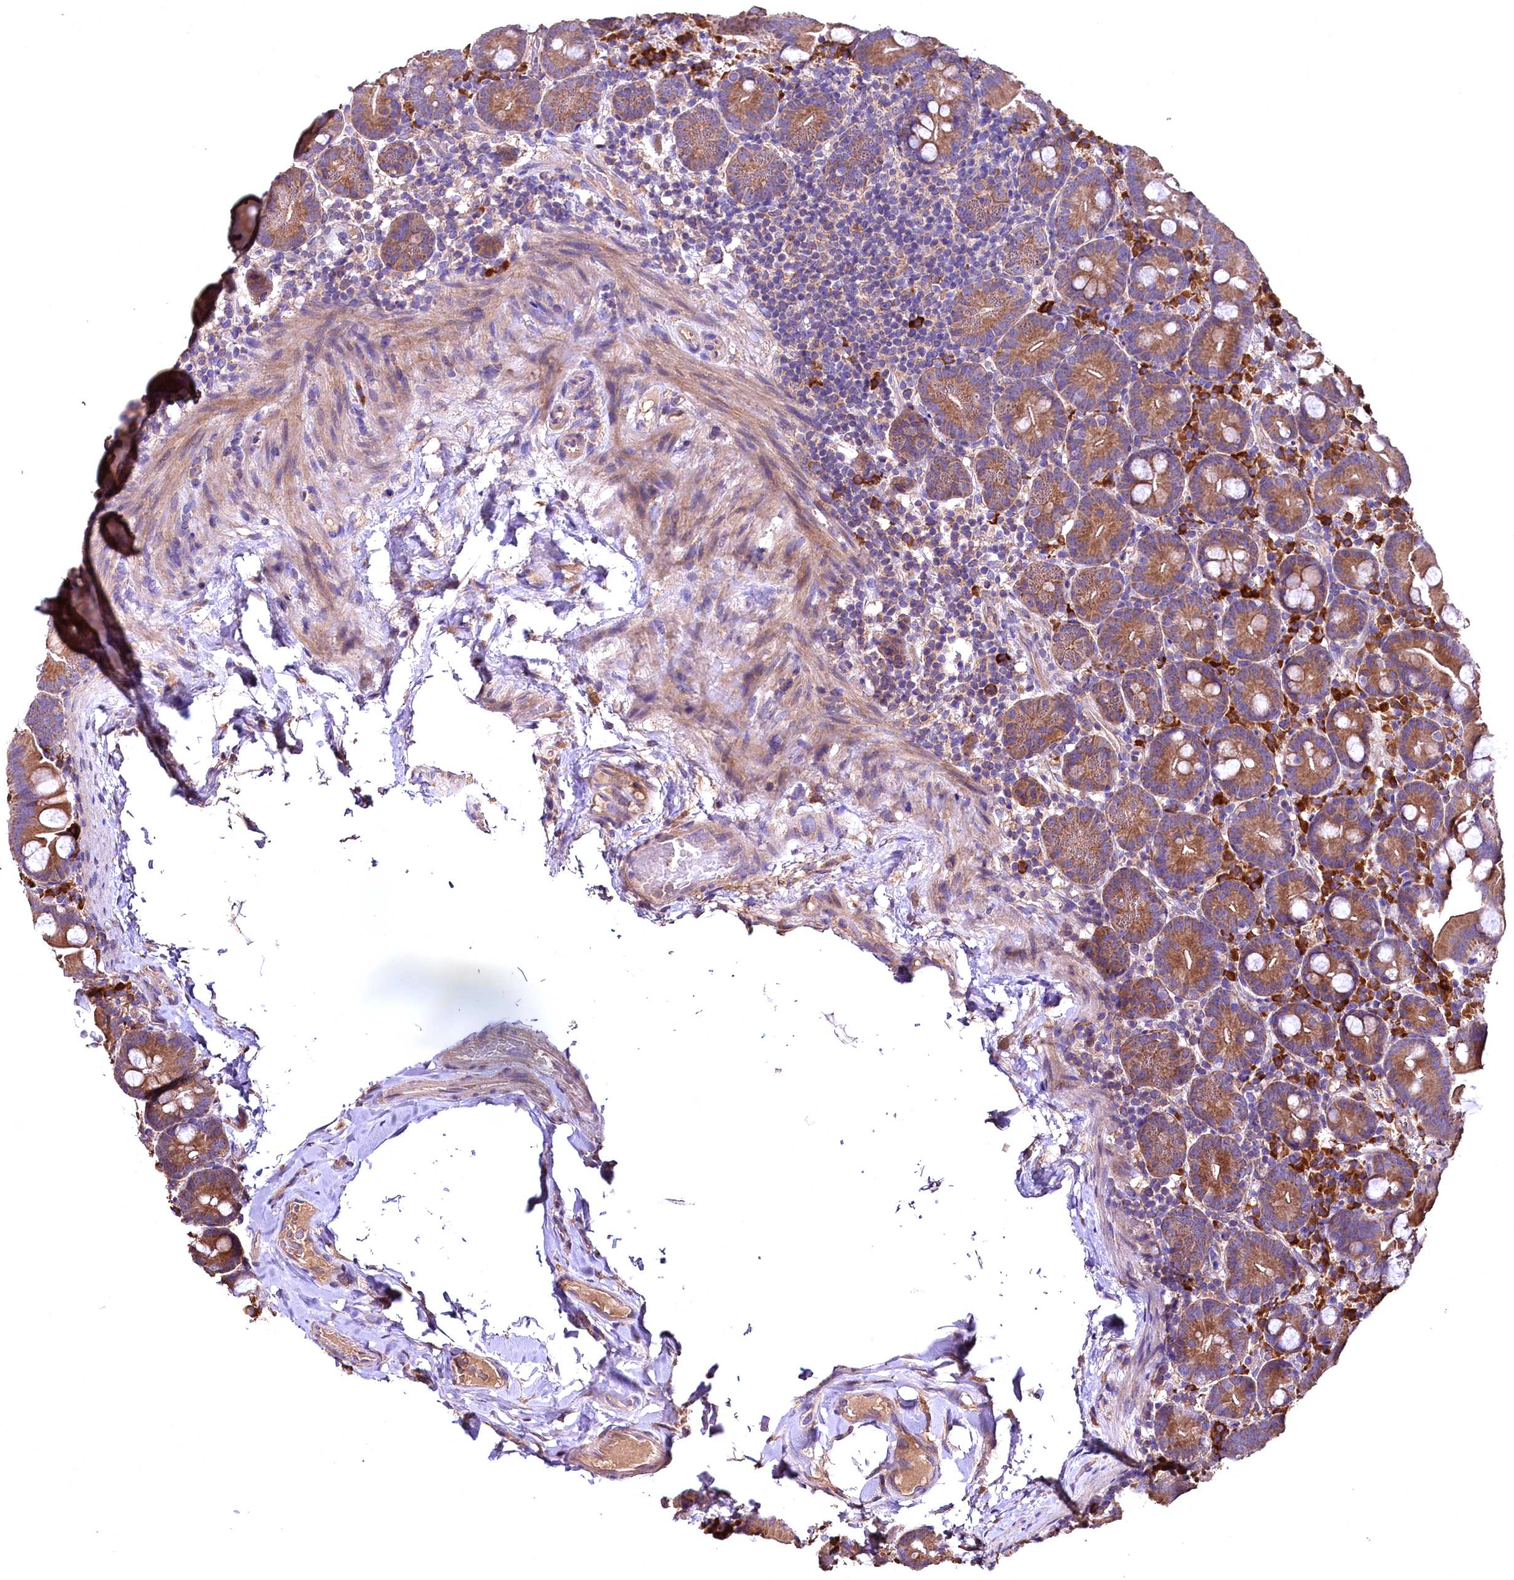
{"staining": {"intensity": "moderate", "quantity": ">75%", "location": "cytoplasmic/membranous"}, "tissue": "small intestine", "cell_type": "Glandular cells", "image_type": "normal", "snomed": [{"axis": "morphology", "description": "Normal tissue, NOS"}, {"axis": "topography", "description": "Small intestine"}], "caption": "Immunohistochemistry image of normal small intestine stained for a protein (brown), which exhibits medium levels of moderate cytoplasmic/membranous expression in approximately >75% of glandular cells.", "gene": "ENKD1", "patient": {"sex": "female", "age": 68}}